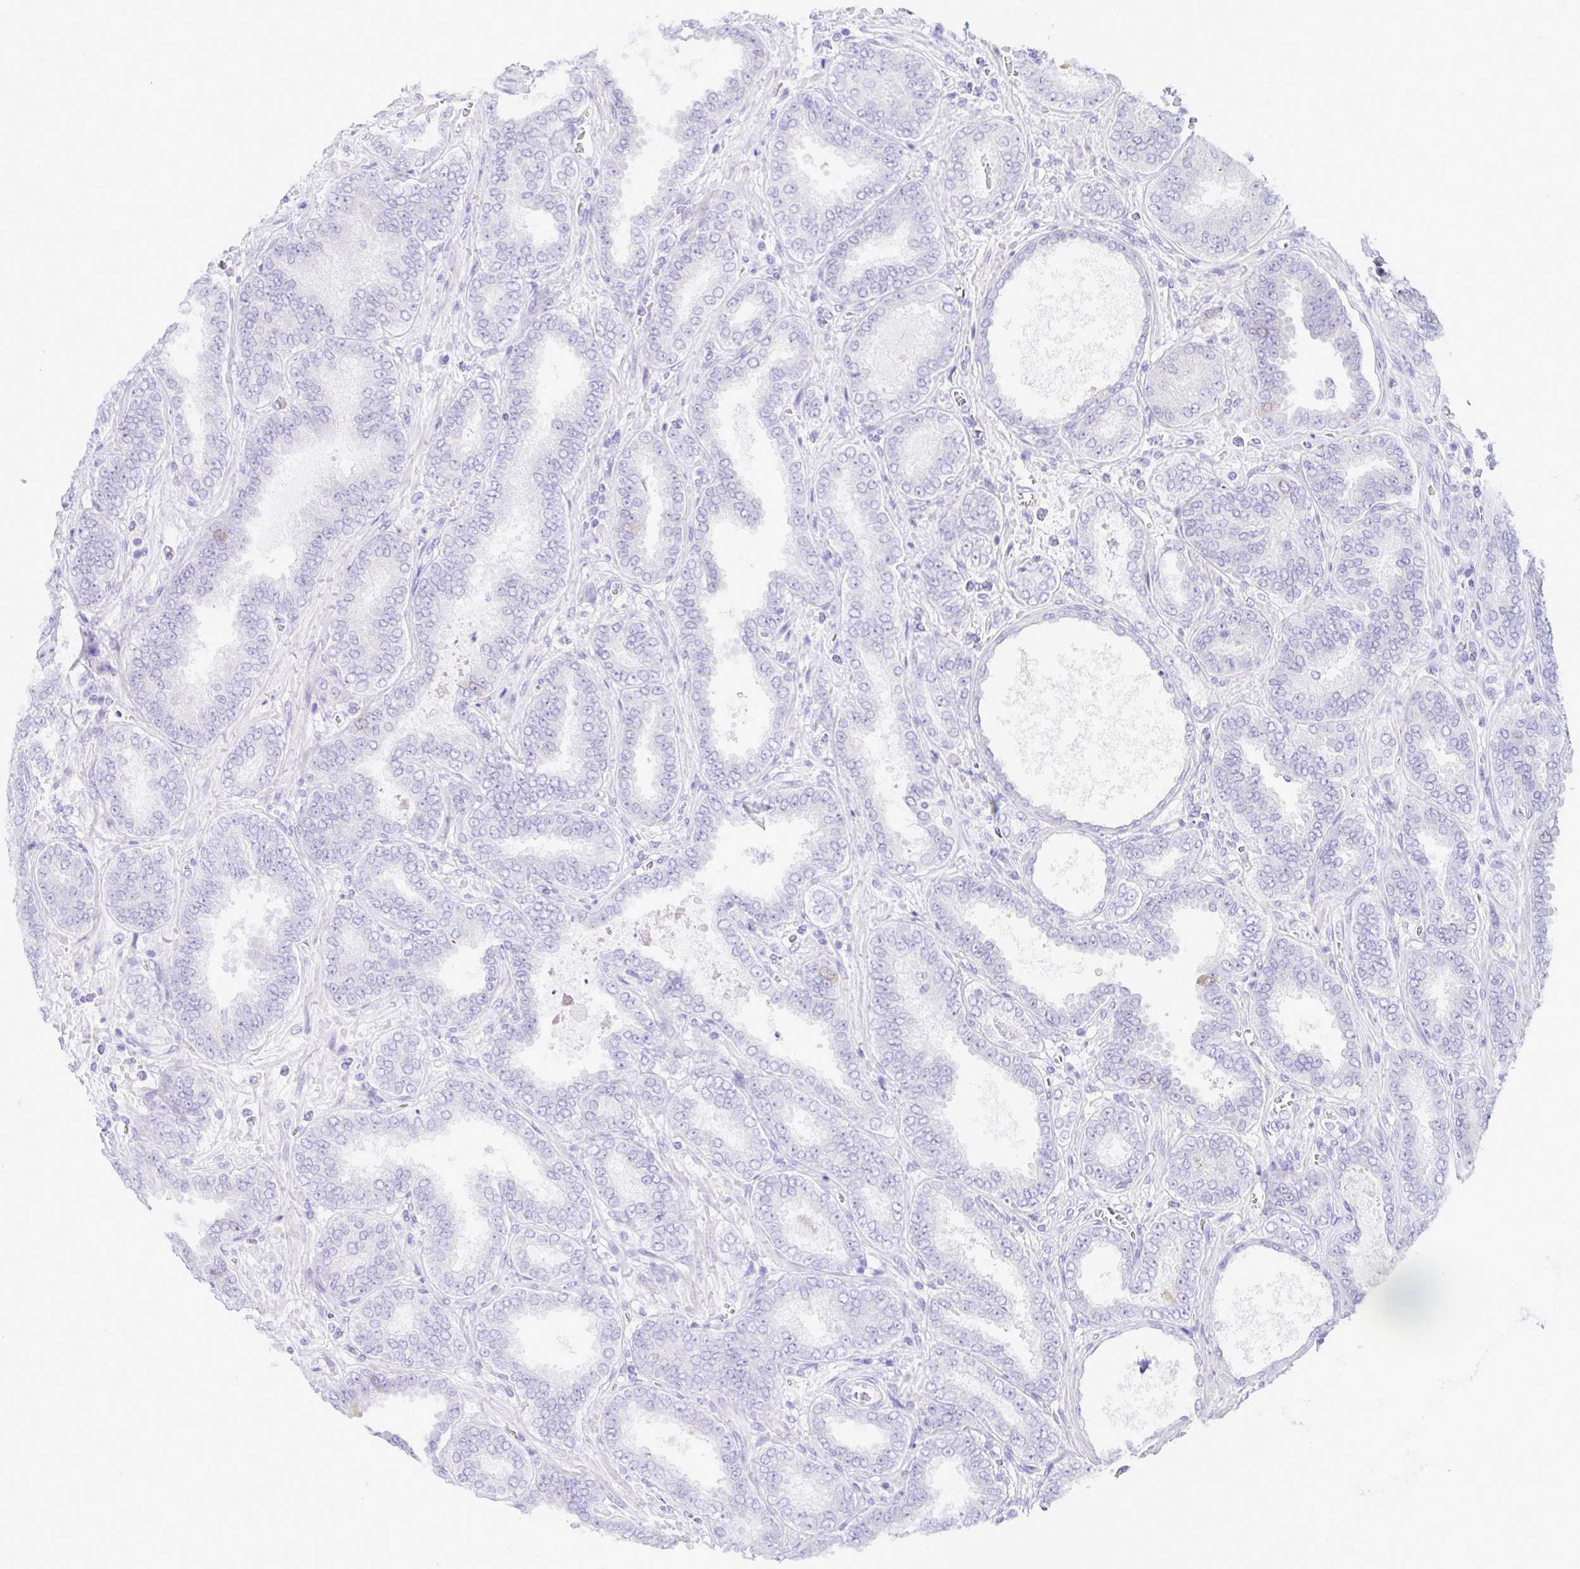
{"staining": {"intensity": "negative", "quantity": "none", "location": "none"}, "tissue": "prostate cancer", "cell_type": "Tumor cells", "image_type": "cancer", "snomed": [{"axis": "morphology", "description": "Adenocarcinoma, High grade"}, {"axis": "topography", "description": "Prostate"}], "caption": "This micrograph is of high-grade adenocarcinoma (prostate) stained with immunohistochemistry (IHC) to label a protein in brown with the nuclei are counter-stained blue. There is no staining in tumor cells.", "gene": "RRM2", "patient": {"sex": "male", "age": 72}}